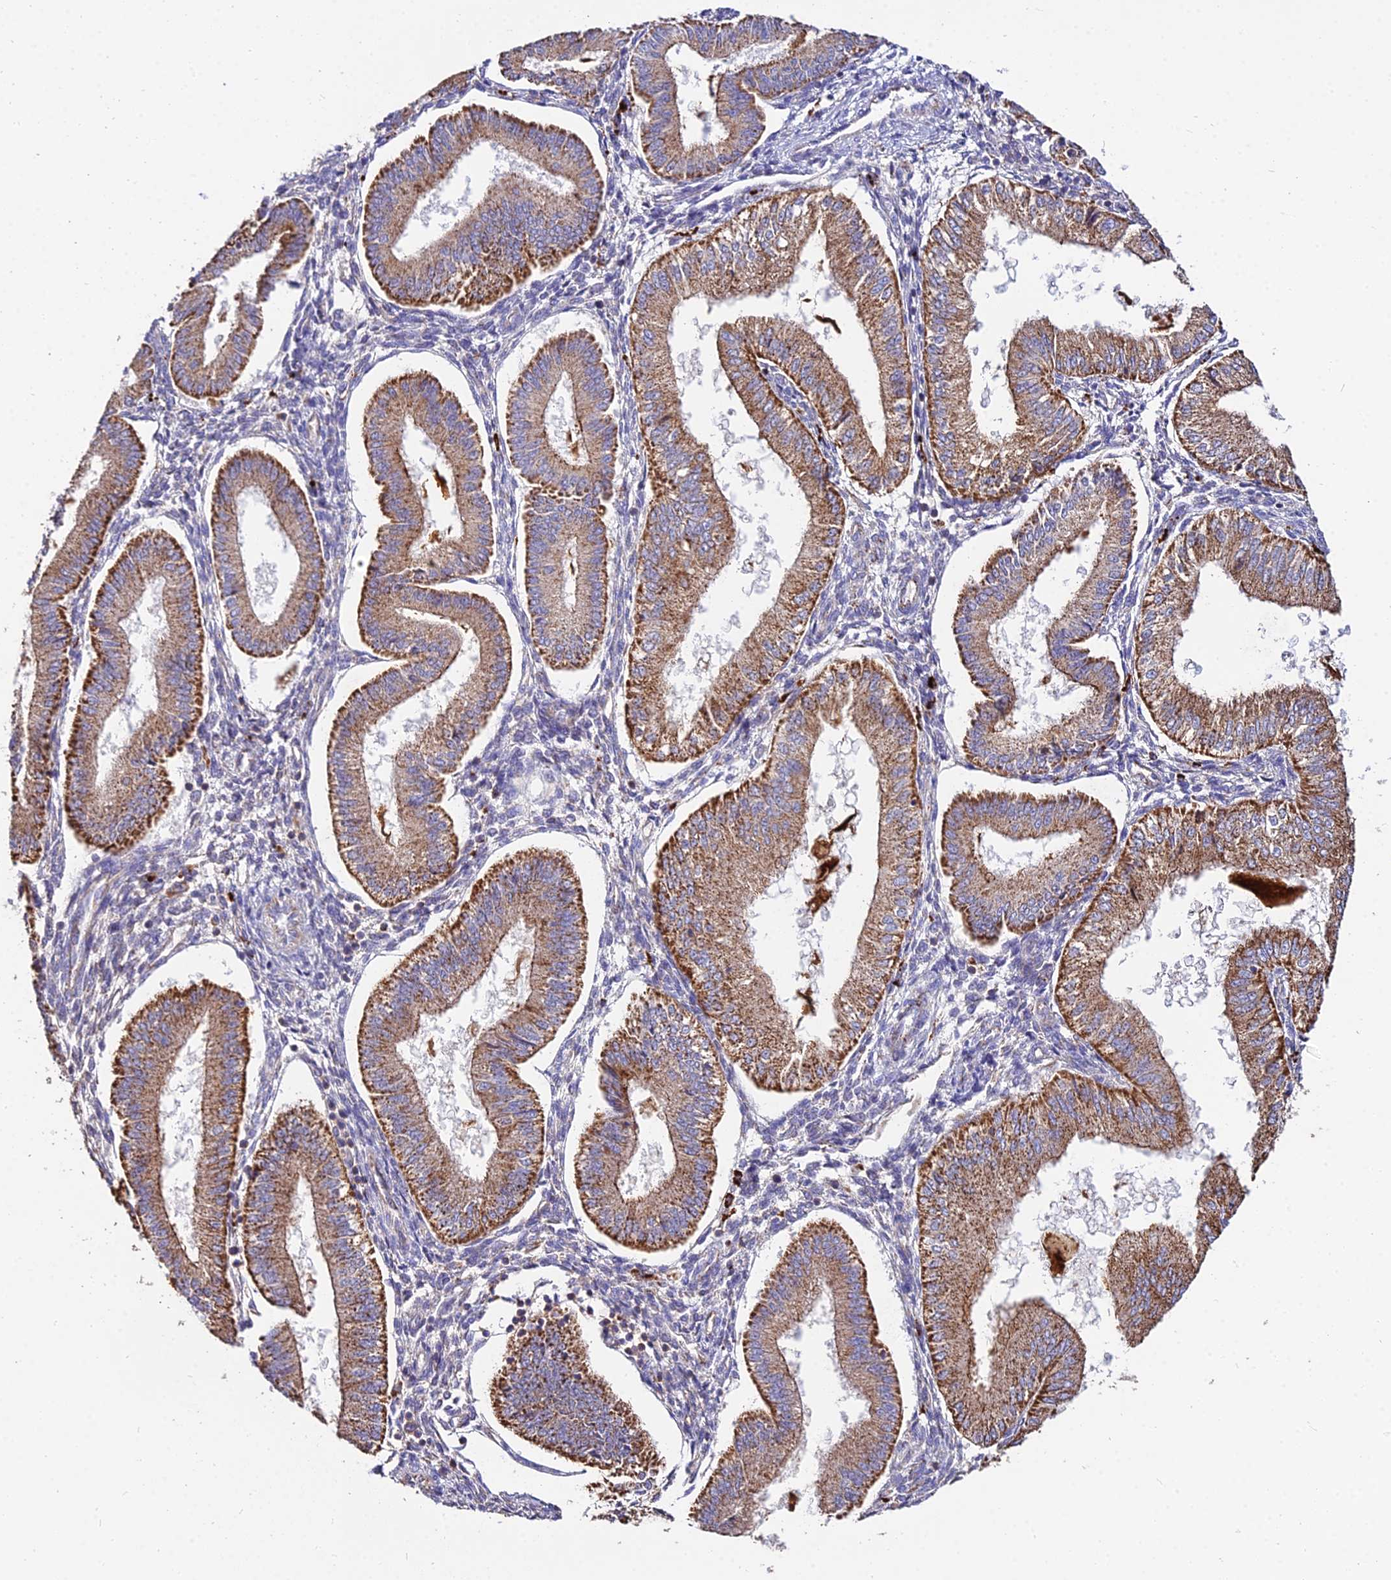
{"staining": {"intensity": "negative", "quantity": "none", "location": "none"}, "tissue": "endometrium", "cell_type": "Cells in endometrial stroma", "image_type": "normal", "snomed": [{"axis": "morphology", "description": "Normal tissue, NOS"}, {"axis": "topography", "description": "Endometrium"}], "caption": "An immunohistochemistry (IHC) photomicrograph of unremarkable endometrium is shown. There is no staining in cells in endometrial stroma of endometrium. (Stains: DAB (3,3'-diaminobenzidine) immunohistochemistry with hematoxylin counter stain, Microscopy: brightfield microscopy at high magnification).", "gene": "PNLIPRP3", "patient": {"sex": "female", "age": 39}}